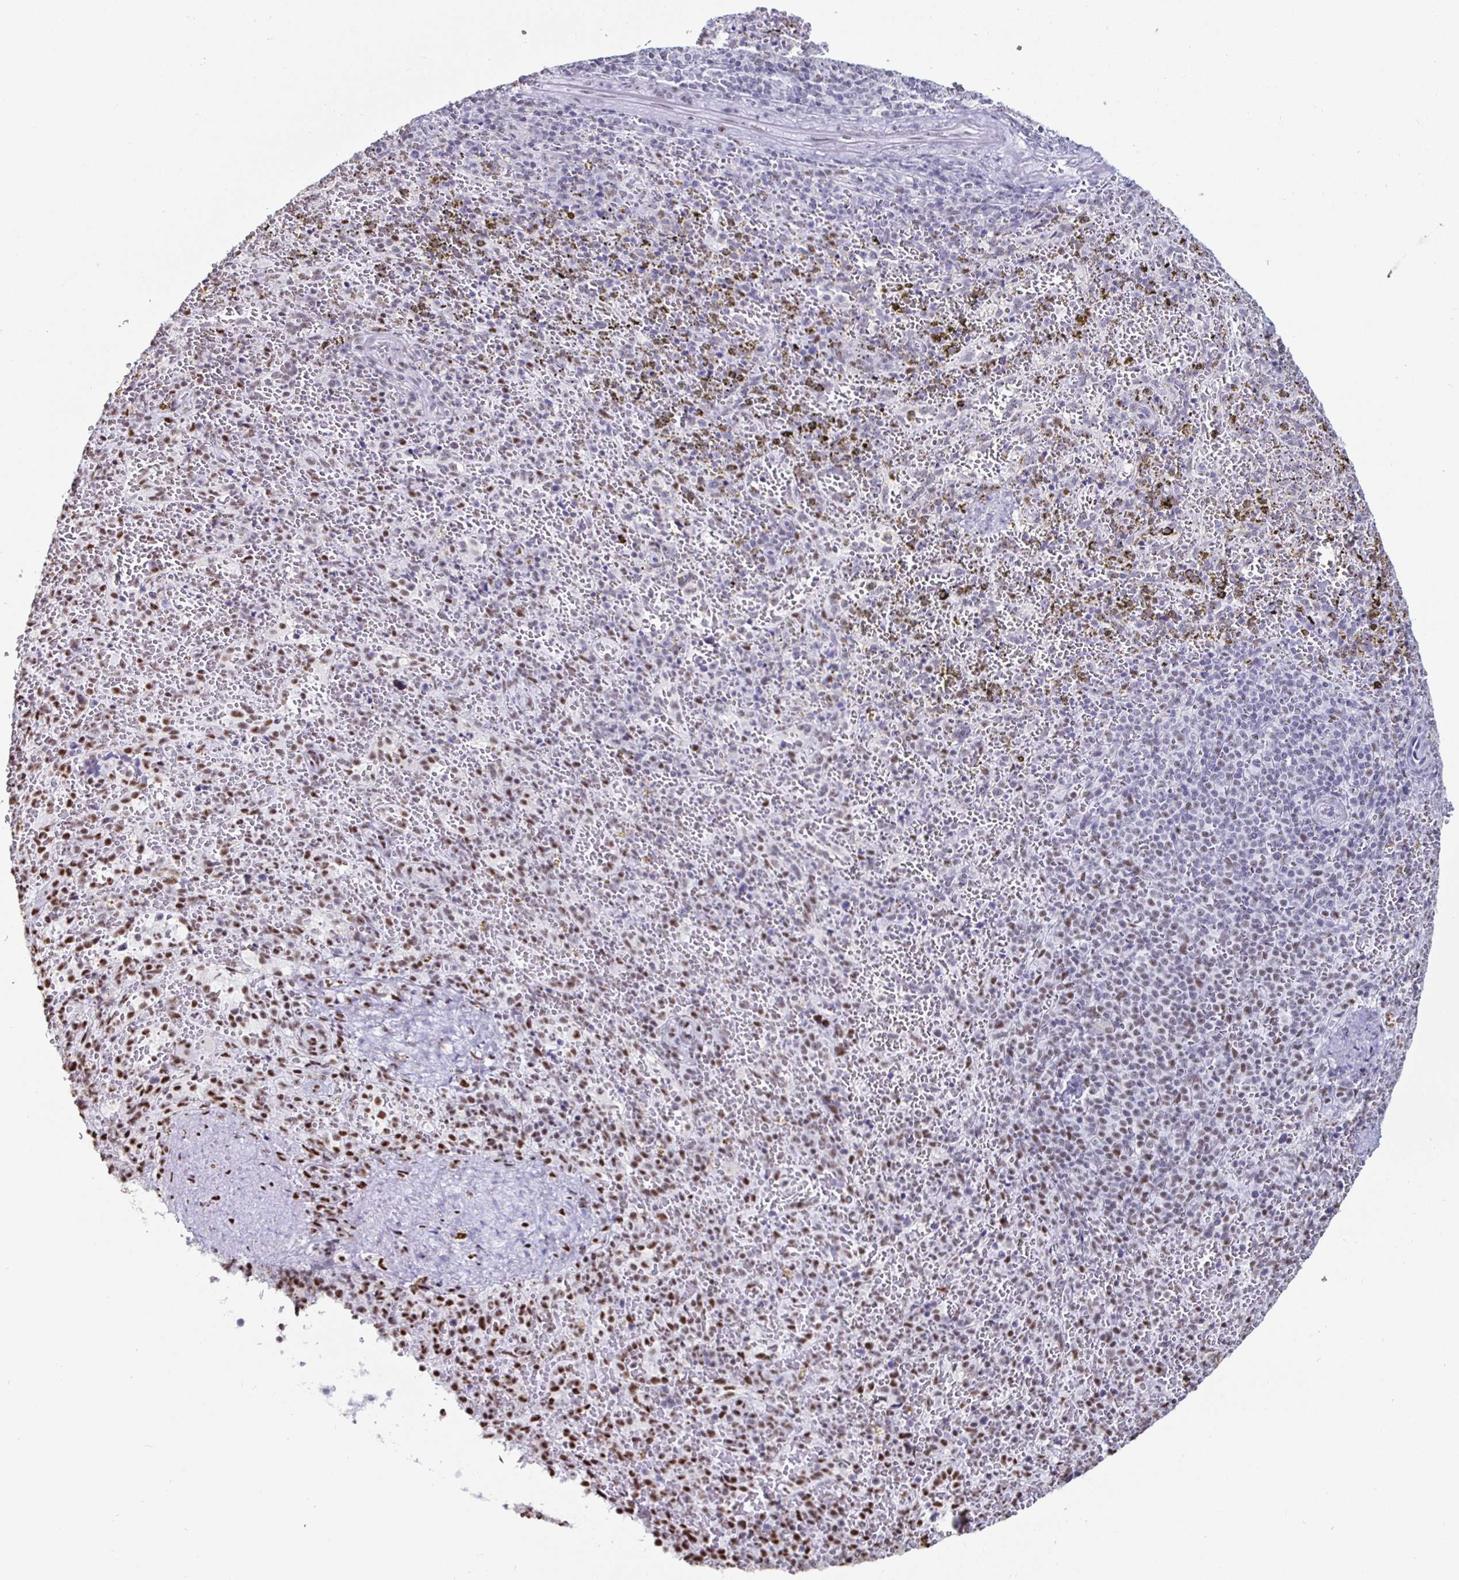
{"staining": {"intensity": "moderate", "quantity": "<25%", "location": "nuclear"}, "tissue": "spleen", "cell_type": "Cells in red pulp", "image_type": "normal", "snomed": [{"axis": "morphology", "description": "Normal tissue, NOS"}, {"axis": "topography", "description": "Spleen"}], "caption": "Brown immunohistochemical staining in unremarkable spleen demonstrates moderate nuclear staining in about <25% of cells in red pulp.", "gene": "DDX39B", "patient": {"sex": "female", "age": 50}}